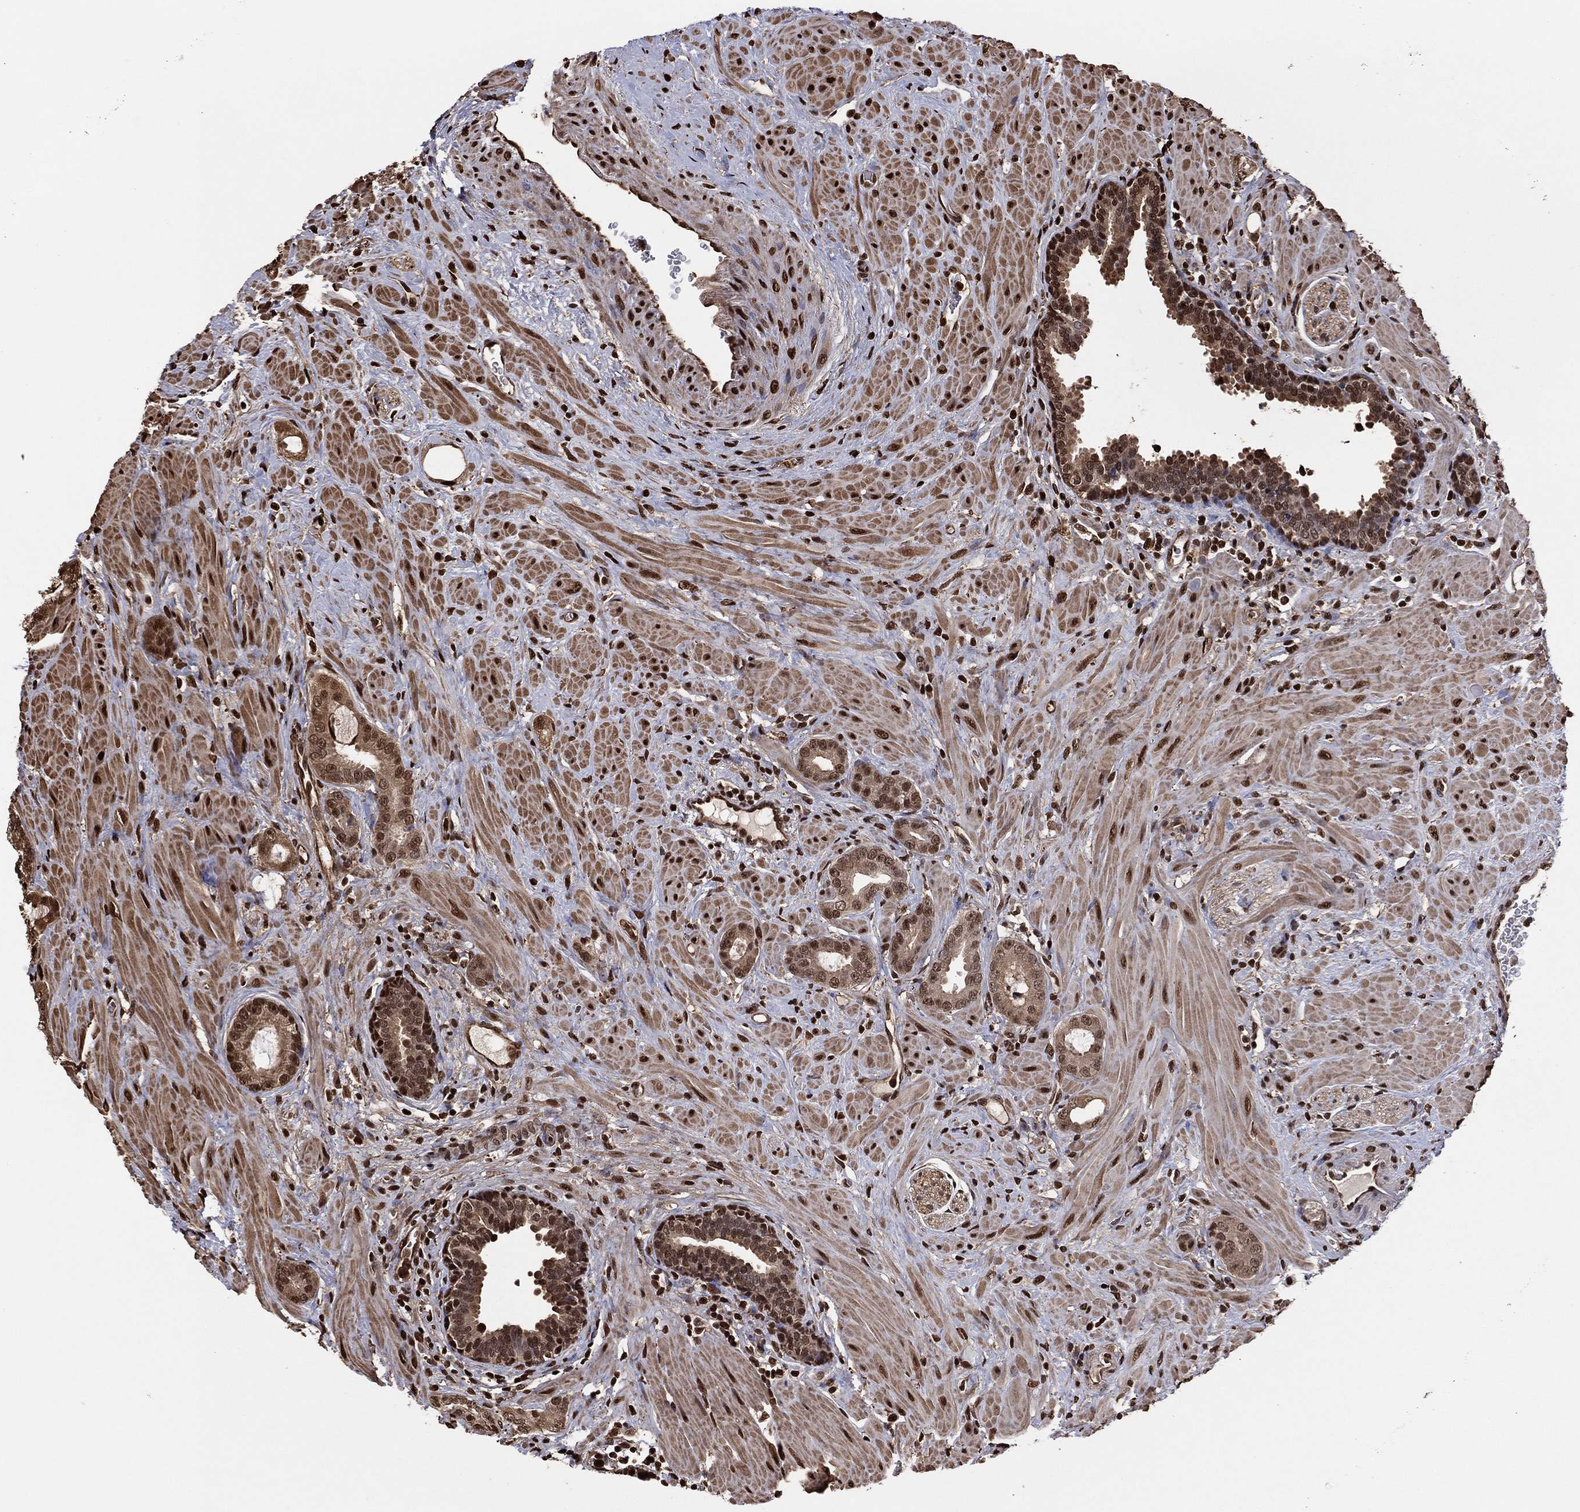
{"staining": {"intensity": "strong", "quantity": "25%-75%", "location": "nuclear"}, "tissue": "prostate cancer", "cell_type": "Tumor cells", "image_type": "cancer", "snomed": [{"axis": "morphology", "description": "Adenocarcinoma, Low grade"}, {"axis": "topography", "description": "Prostate"}], "caption": "Immunohistochemistry (IHC) of prostate low-grade adenocarcinoma displays high levels of strong nuclear expression in approximately 25%-75% of tumor cells. (DAB (3,3'-diaminobenzidine) = brown stain, brightfield microscopy at high magnification).", "gene": "GAPDH", "patient": {"sex": "male", "age": 68}}